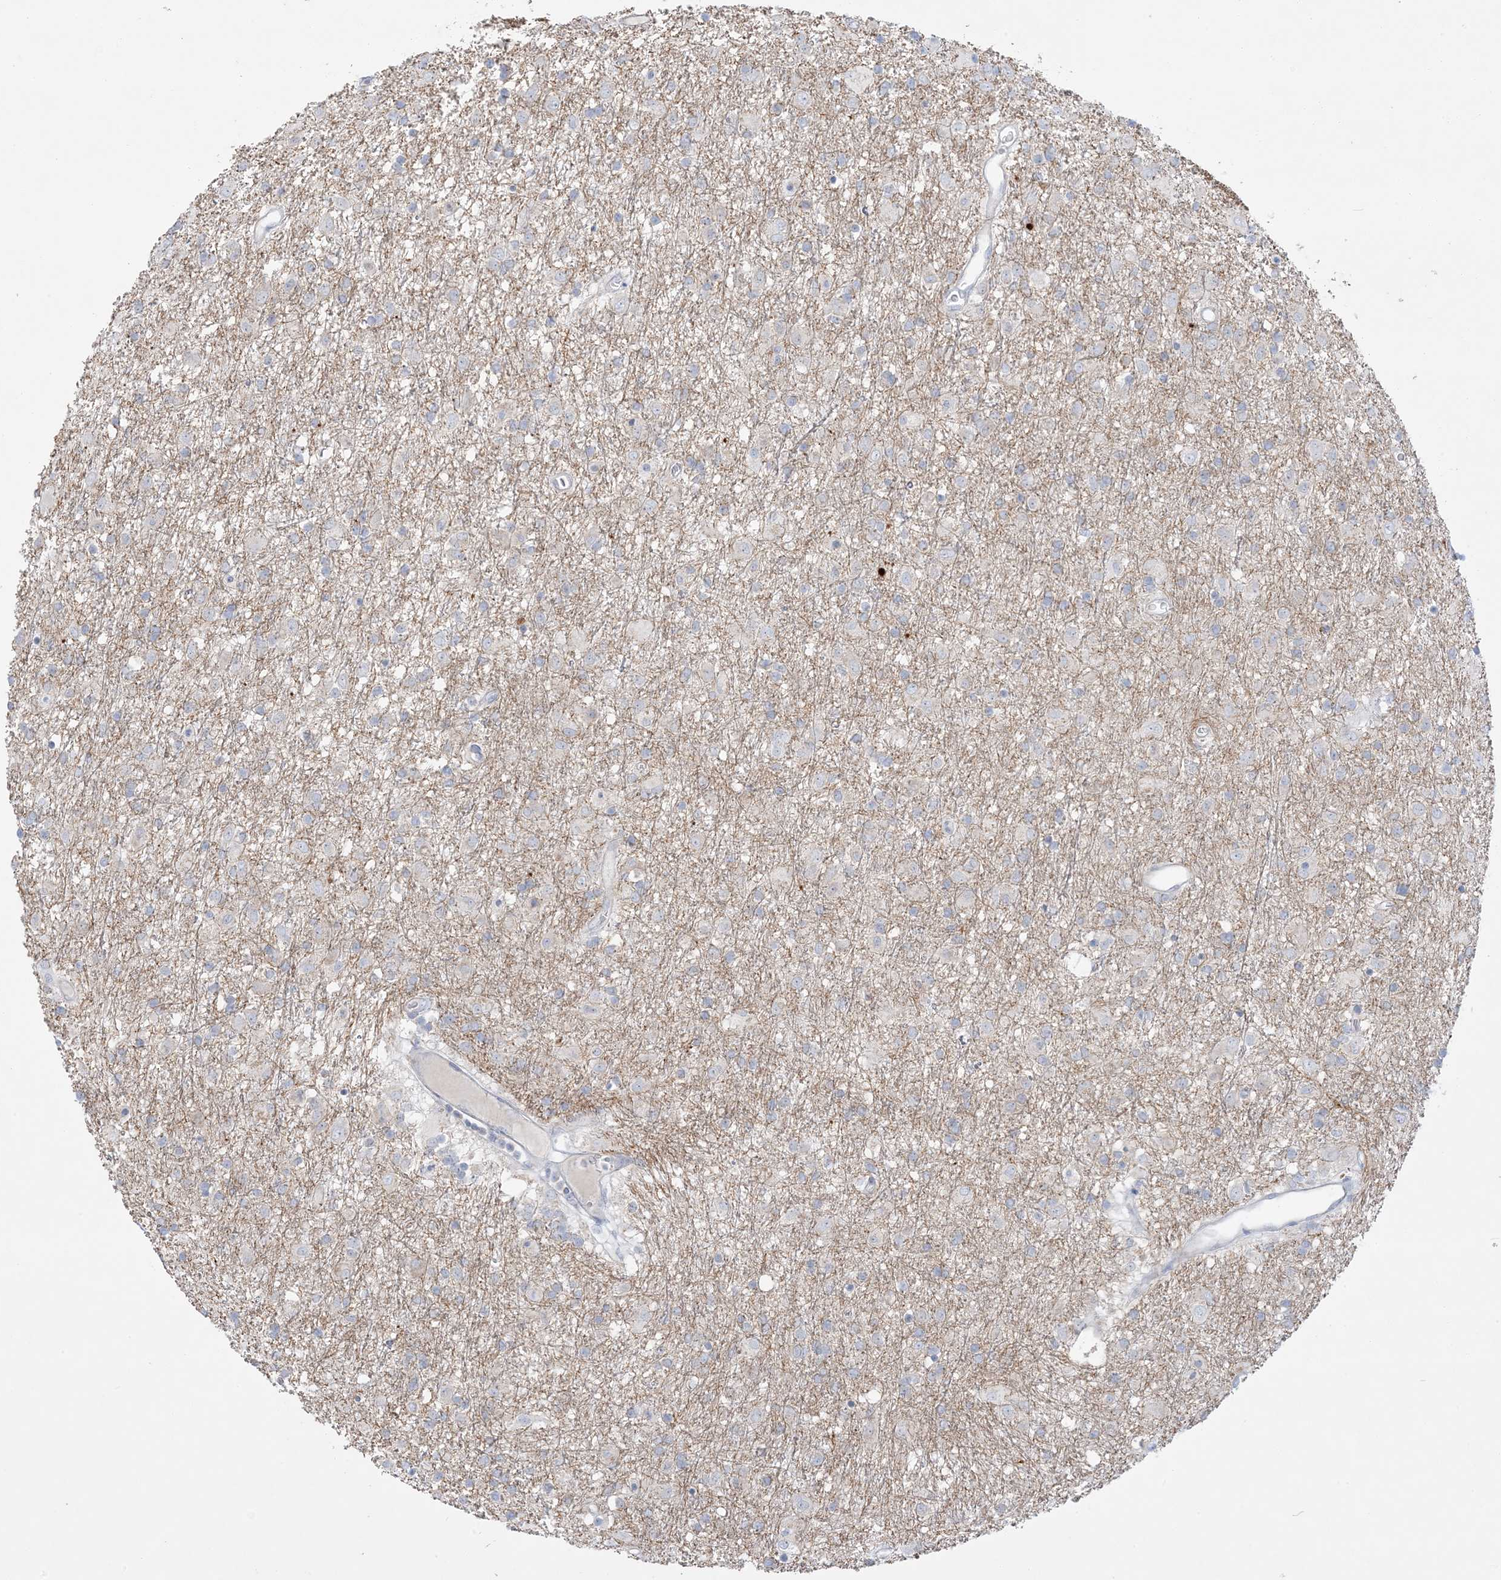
{"staining": {"intensity": "negative", "quantity": "none", "location": "none"}, "tissue": "glioma", "cell_type": "Tumor cells", "image_type": "cancer", "snomed": [{"axis": "morphology", "description": "Glioma, malignant, Low grade"}, {"axis": "topography", "description": "Brain"}], "caption": "Image shows no significant protein expression in tumor cells of low-grade glioma (malignant). (Brightfield microscopy of DAB IHC at high magnification).", "gene": "FAM184A", "patient": {"sex": "male", "age": 65}}